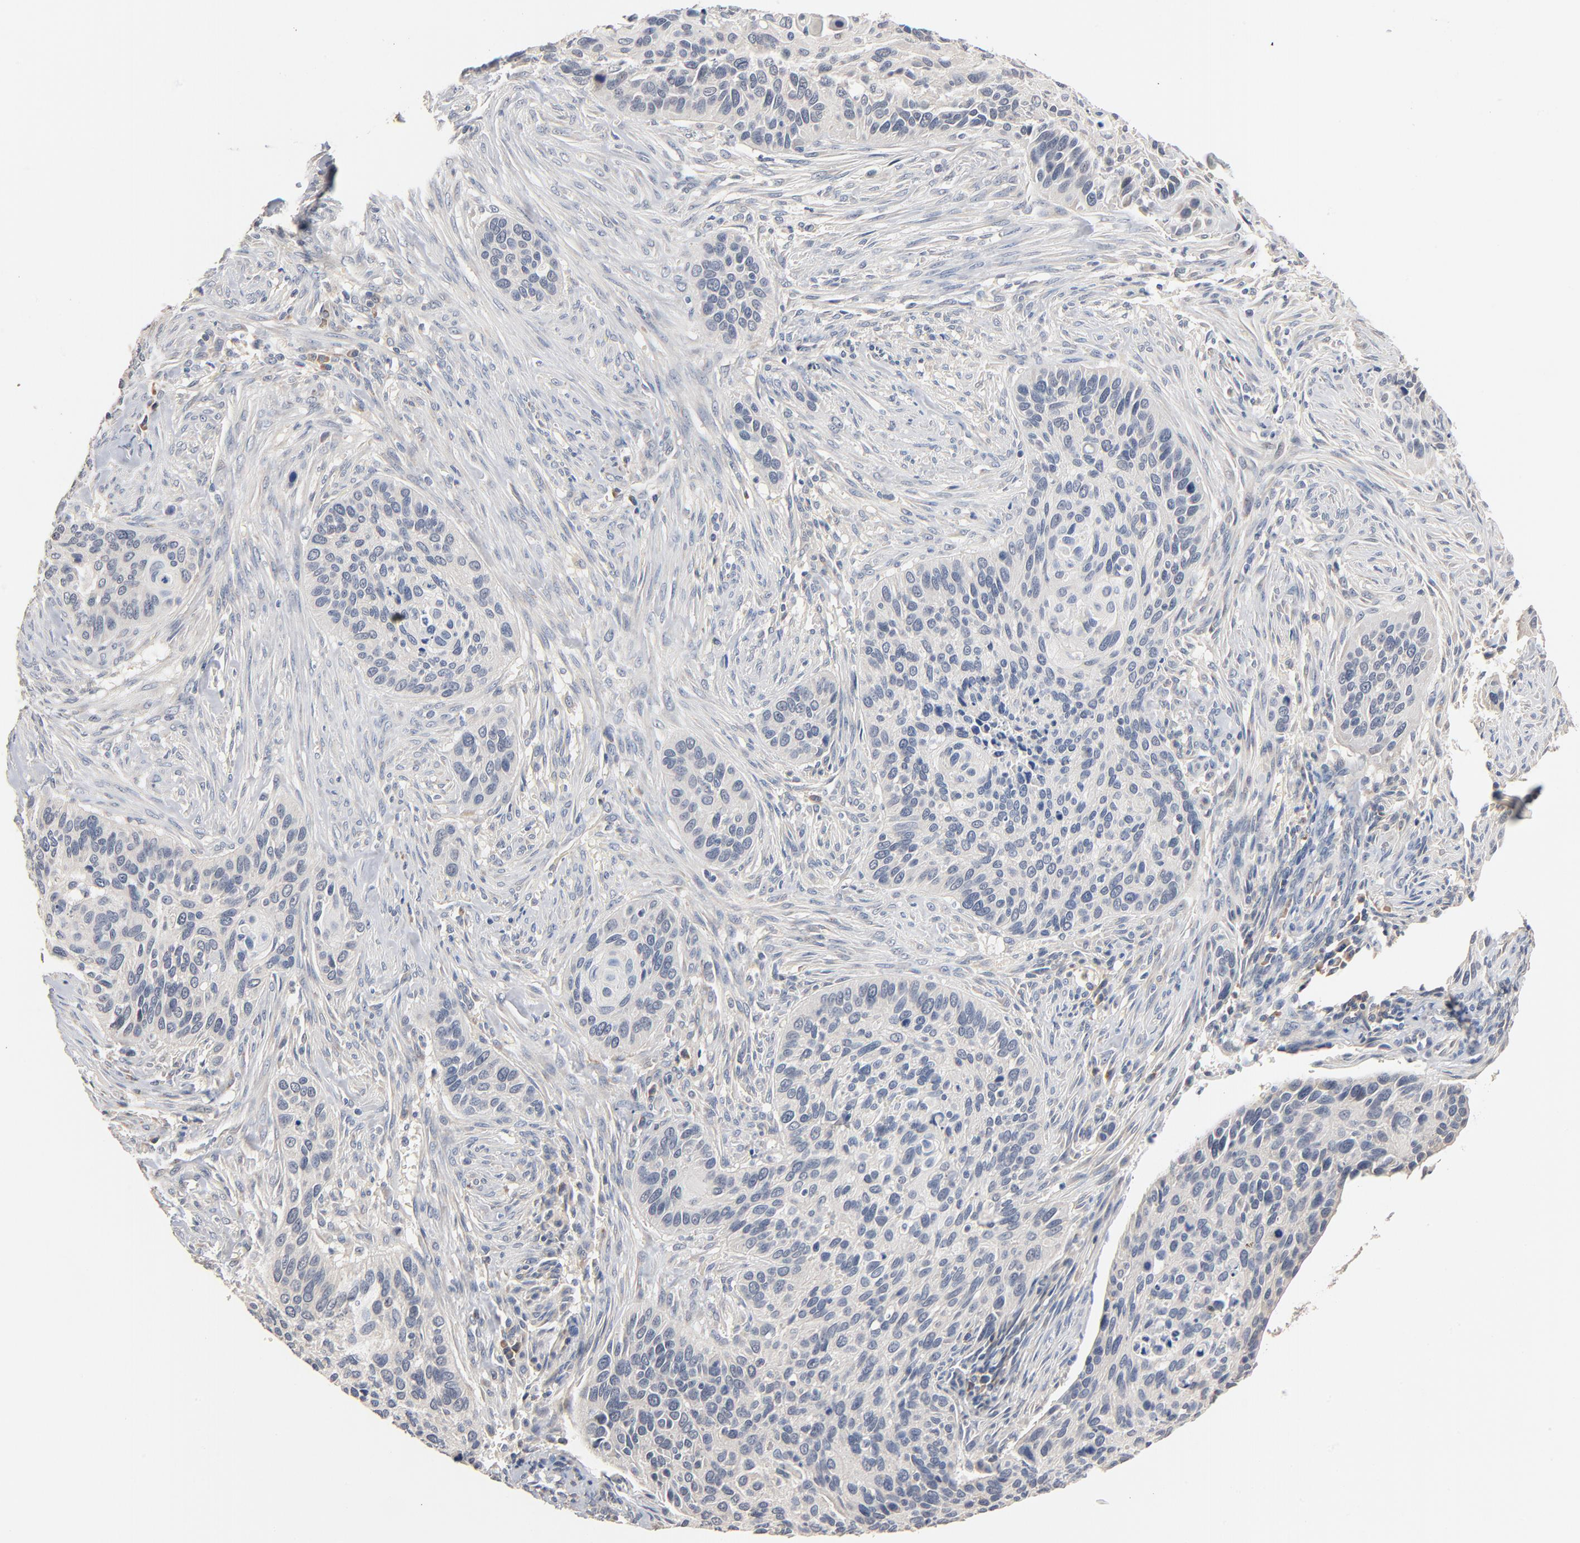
{"staining": {"intensity": "negative", "quantity": "none", "location": "none"}, "tissue": "cervical cancer", "cell_type": "Tumor cells", "image_type": "cancer", "snomed": [{"axis": "morphology", "description": "Adenocarcinoma, NOS"}, {"axis": "topography", "description": "Cervix"}], "caption": "Tumor cells show no significant expression in adenocarcinoma (cervical).", "gene": "ZDHHC8", "patient": {"sex": "female", "age": 29}}